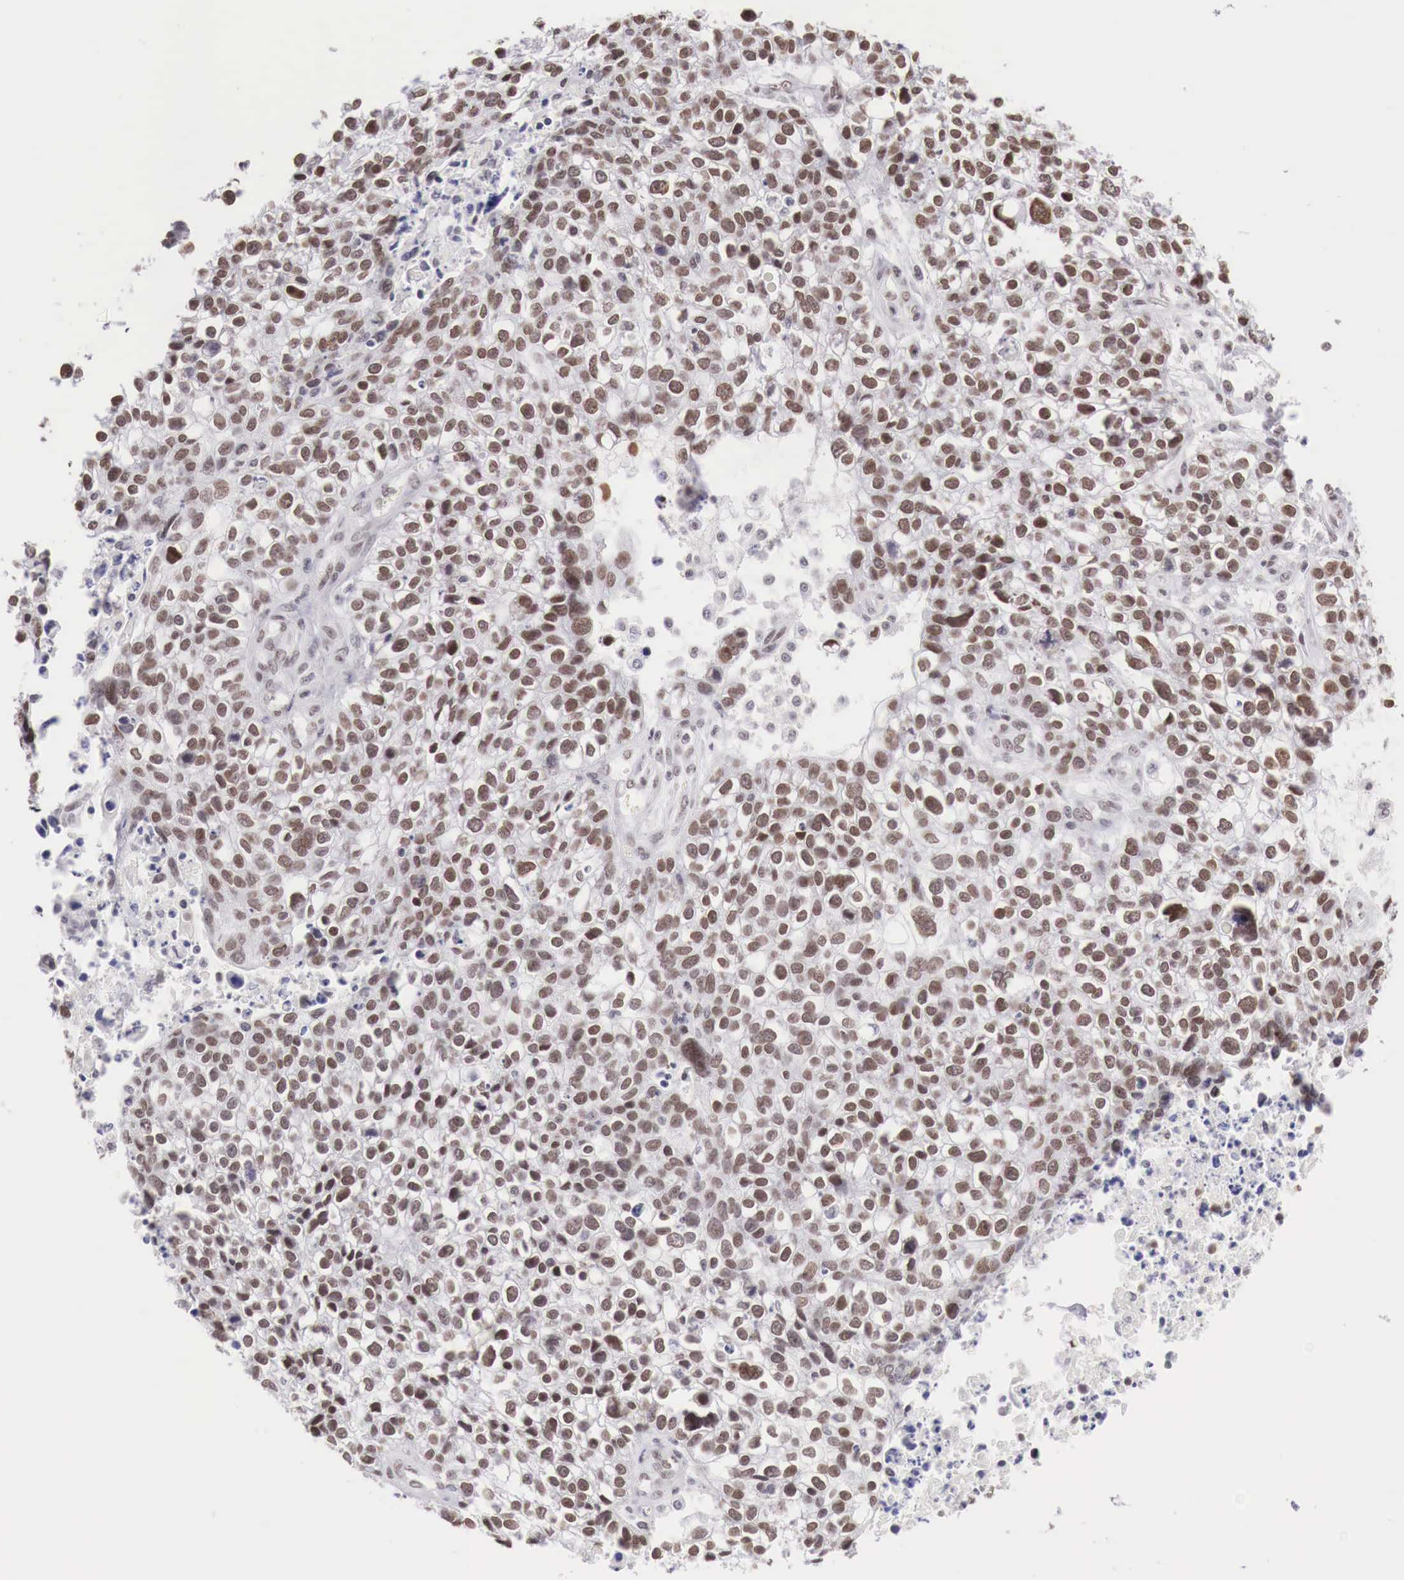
{"staining": {"intensity": "moderate", "quantity": "25%-75%", "location": "nuclear"}, "tissue": "lung cancer", "cell_type": "Tumor cells", "image_type": "cancer", "snomed": [{"axis": "morphology", "description": "Squamous cell carcinoma, NOS"}, {"axis": "topography", "description": "Lymph node"}, {"axis": "topography", "description": "Lung"}], "caption": "Approximately 25%-75% of tumor cells in human lung cancer (squamous cell carcinoma) show moderate nuclear protein expression as visualized by brown immunohistochemical staining.", "gene": "PHF14", "patient": {"sex": "male", "age": 74}}